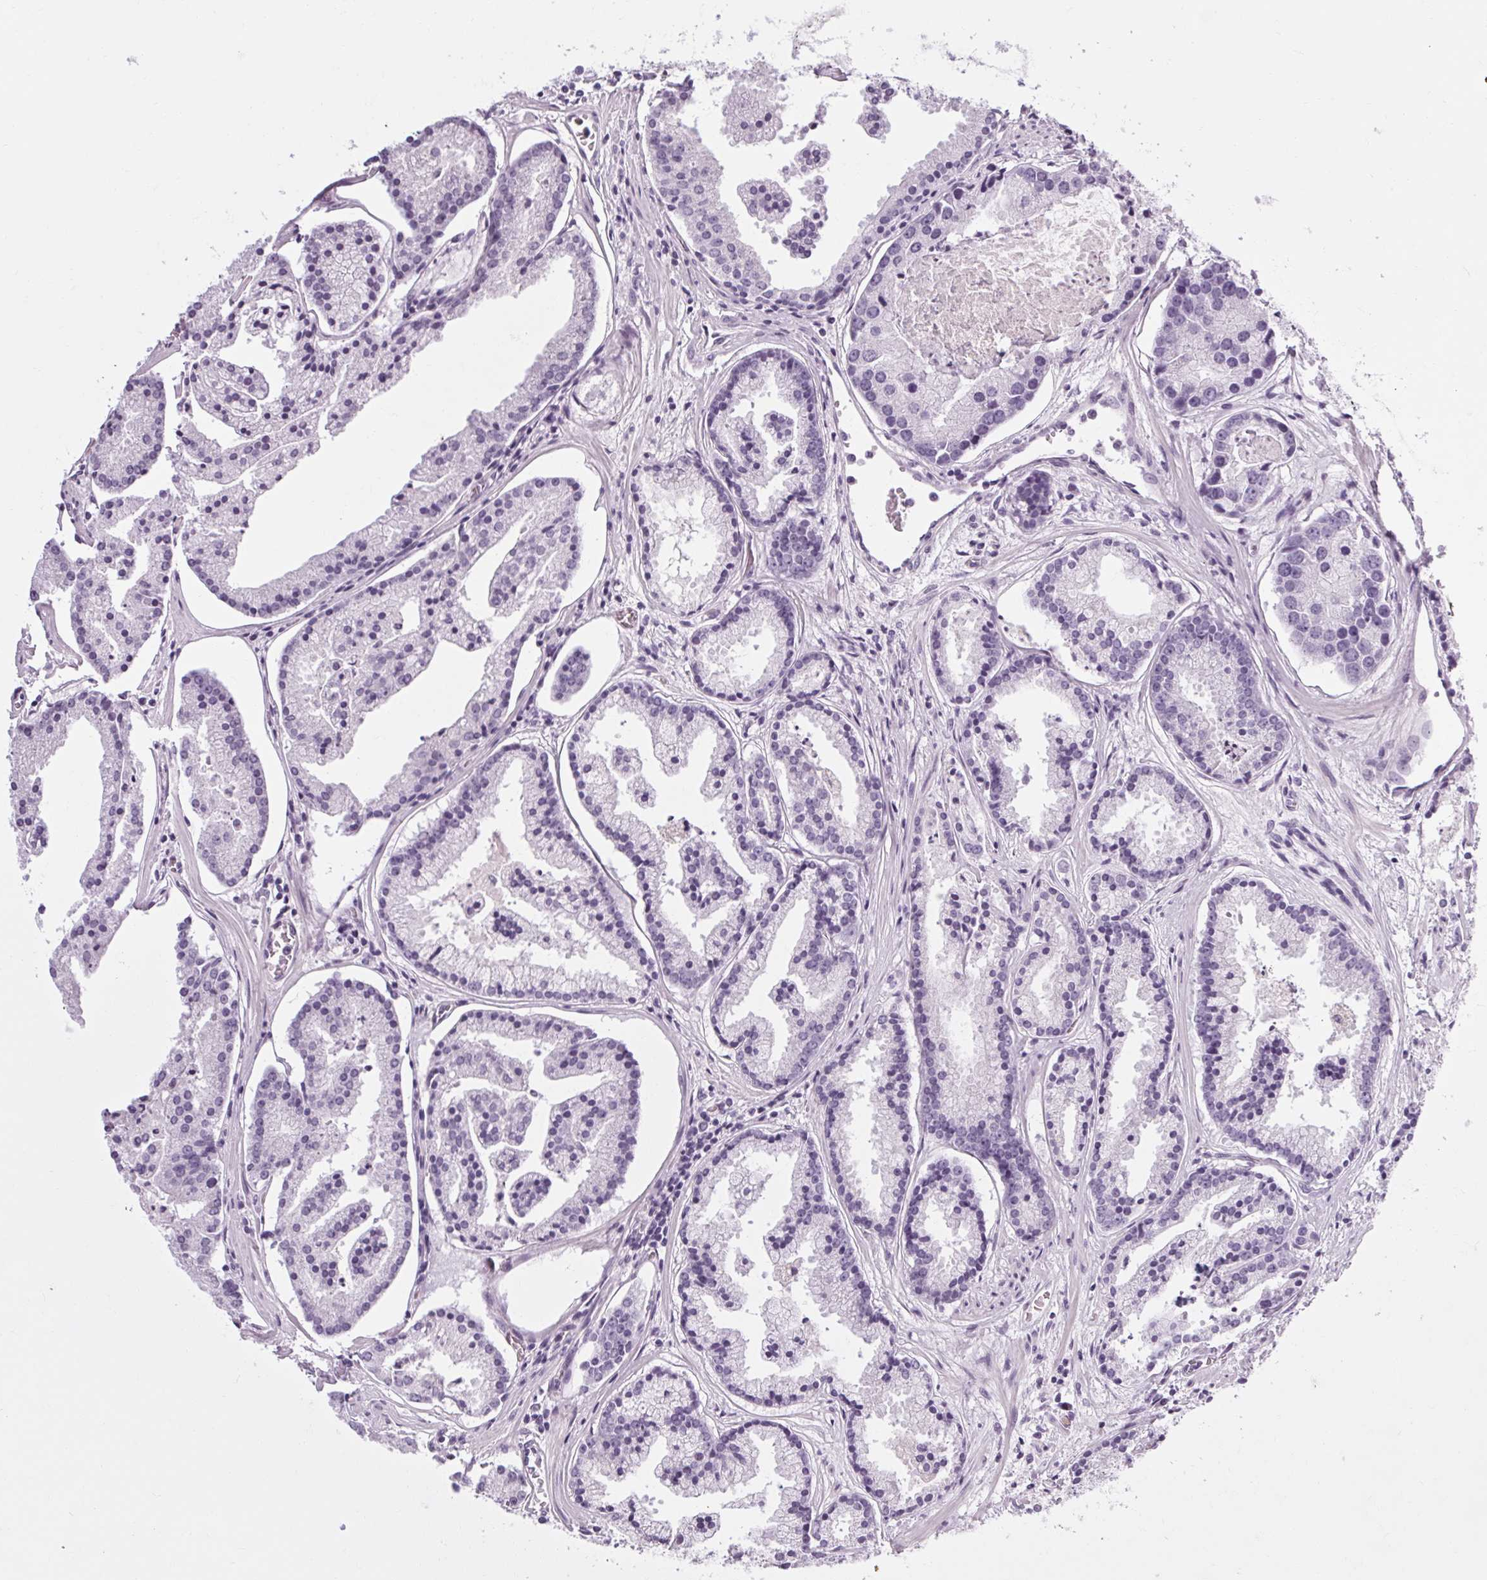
{"staining": {"intensity": "negative", "quantity": "none", "location": "none"}, "tissue": "prostate cancer", "cell_type": "Tumor cells", "image_type": "cancer", "snomed": [{"axis": "morphology", "description": "Adenocarcinoma, NOS"}, {"axis": "topography", "description": "Prostate and seminal vesicle, NOS"}, {"axis": "topography", "description": "Prostate"}], "caption": "This is a micrograph of immunohistochemistry staining of prostate adenocarcinoma, which shows no expression in tumor cells. (IHC, brightfield microscopy, high magnification).", "gene": "POMC", "patient": {"sex": "male", "age": 44}}